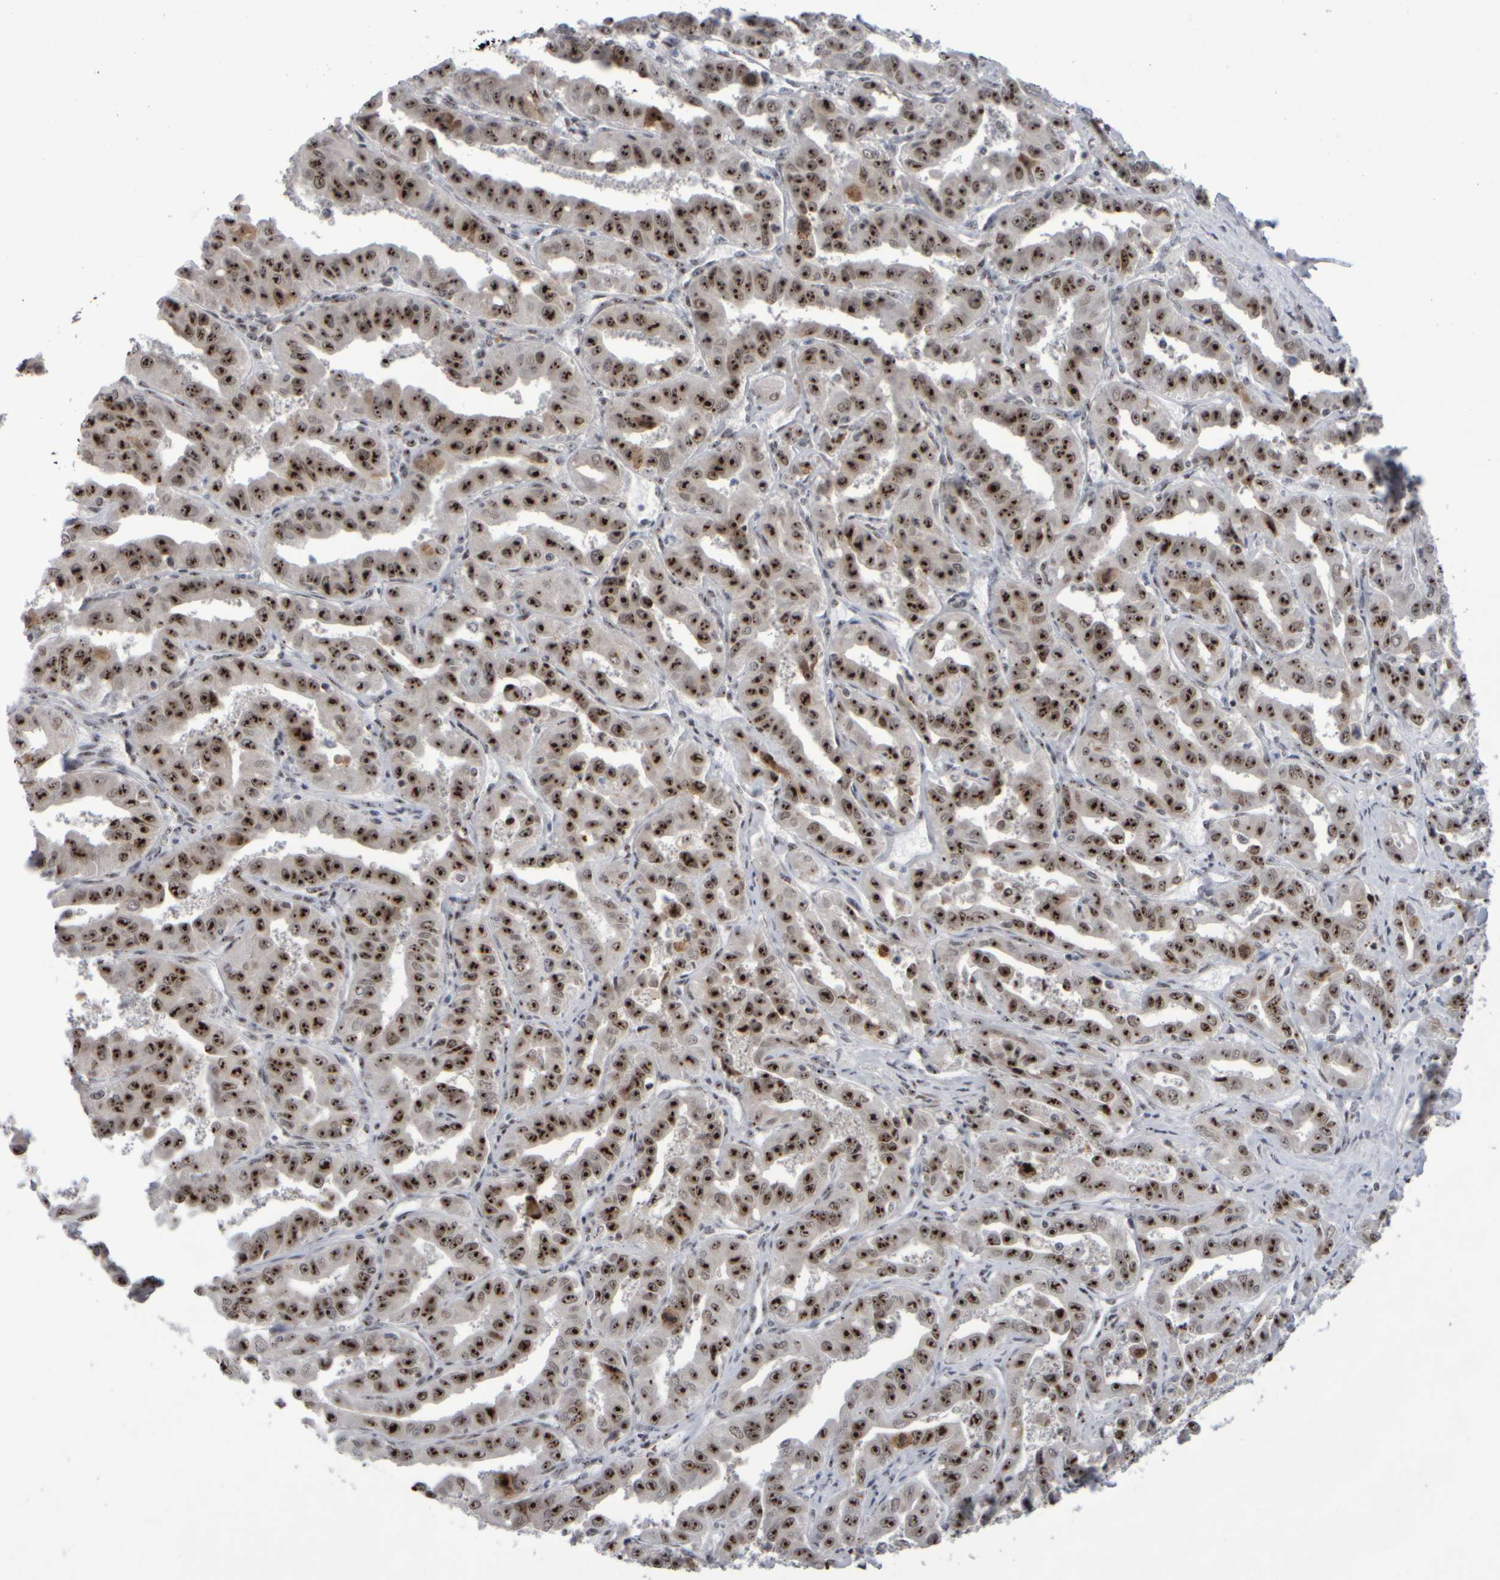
{"staining": {"intensity": "strong", "quantity": ">75%", "location": "nuclear"}, "tissue": "liver cancer", "cell_type": "Tumor cells", "image_type": "cancer", "snomed": [{"axis": "morphology", "description": "Cholangiocarcinoma"}, {"axis": "topography", "description": "Liver"}], "caption": "Immunohistochemical staining of liver cancer (cholangiocarcinoma) shows high levels of strong nuclear protein positivity in about >75% of tumor cells. The staining is performed using DAB (3,3'-diaminobenzidine) brown chromogen to label protein expression. The nuclei are counter-stained blue using hematoxylin.", "gene": "SURF6", "patient": {"sex": "male", "age": 59}}